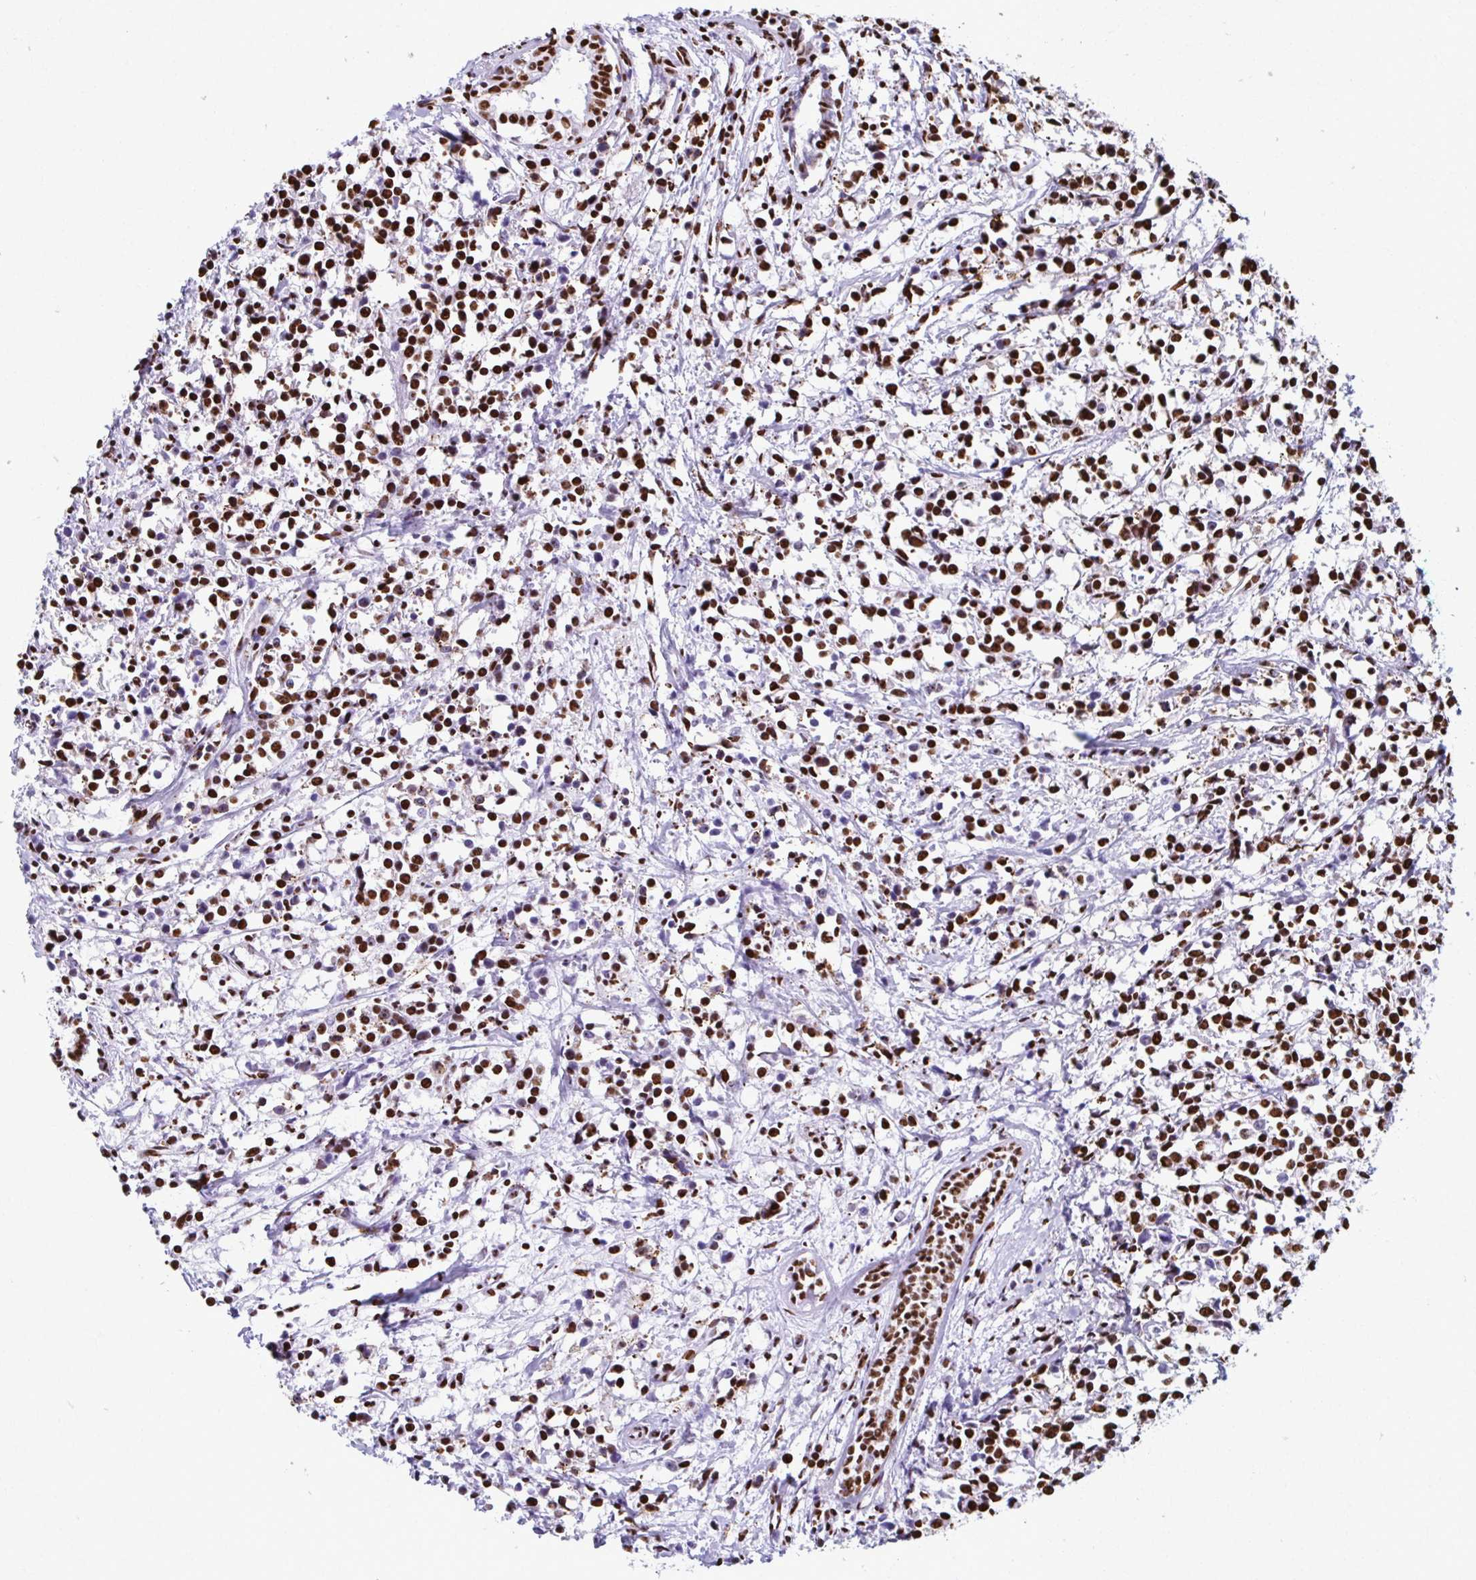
{"staining": {"intensity": "strong", "quantity": ">75%", "location": "nuclear"}, "tissue": "breast cancer", "cell_type": "Tumor cells", "image_type": "cancer", "snomed": [{"axis": "morphology", "description": "Duct carcinoma"}, {"axis": "topography", "description": "Breast"}], "caption": "The histopathology image demonstrates a brown stain indicating the presence of a protein in the nuclear of tumor cells in infiltrating ductal carcinoma (breast).", "gene": "NONO", "patient": {"sex": "female", "age": 80}}